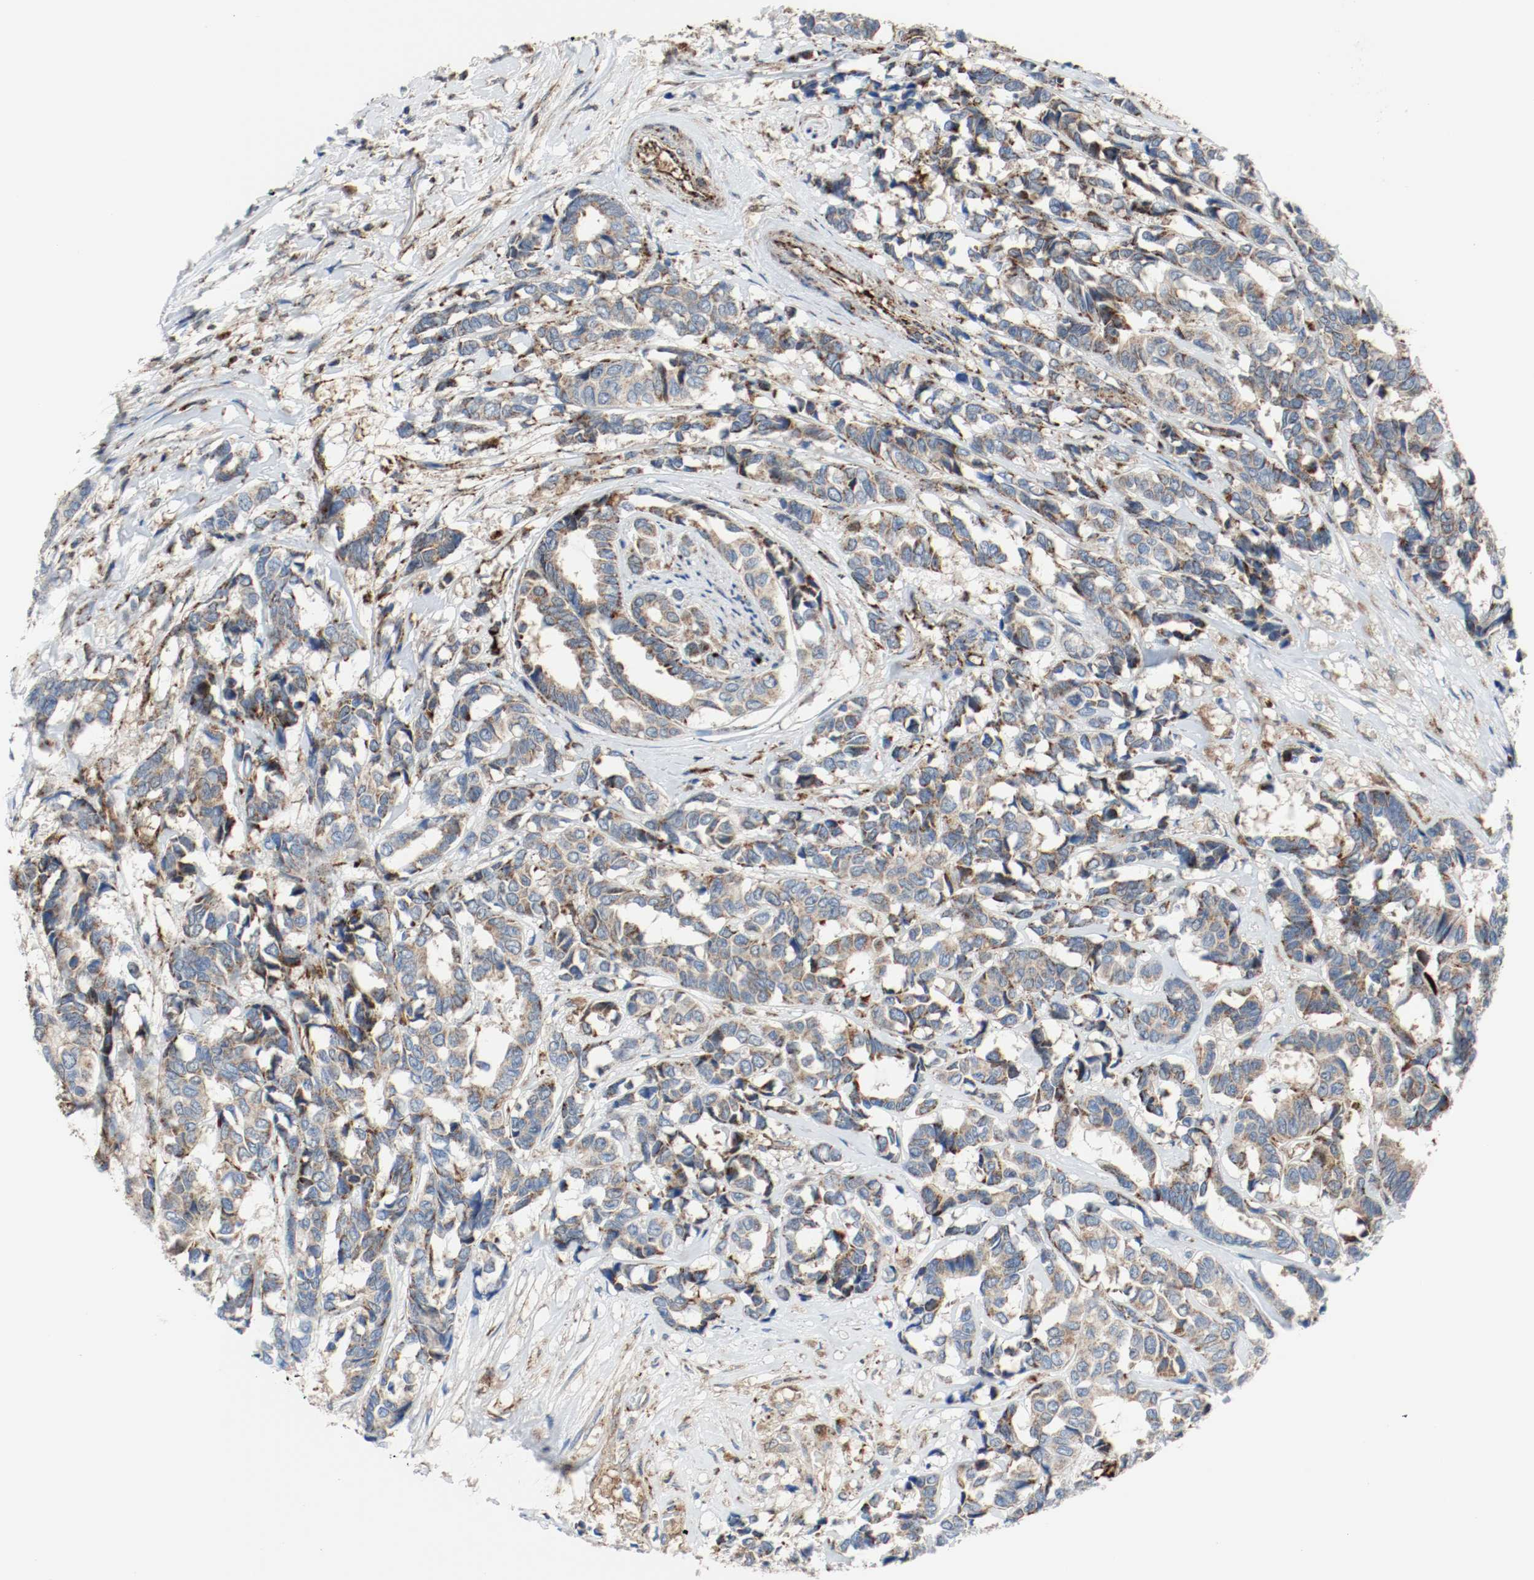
{"staining": {"intensity": "moderate", "quantity": ">75%", "location": "cytoplasmic/membranous"}, "tissue": "breast cancer", "cell_type": "Tumor cells", "image_type": "cancer", "snomed": [{"axis": "morphology", "description": "Duct carcinoma"}, {"axis": "topography", "description": "Breast"}], "caption": "Immunohistochemistry (IHC) of breast cancer (intraductal carcinoma) shows medium levels of moderate cytoplasmic/membranous positivity in about >75% of tumor cells.", "gene": "TXNRD1", "patient": {"sex": "female", "age": 87}}